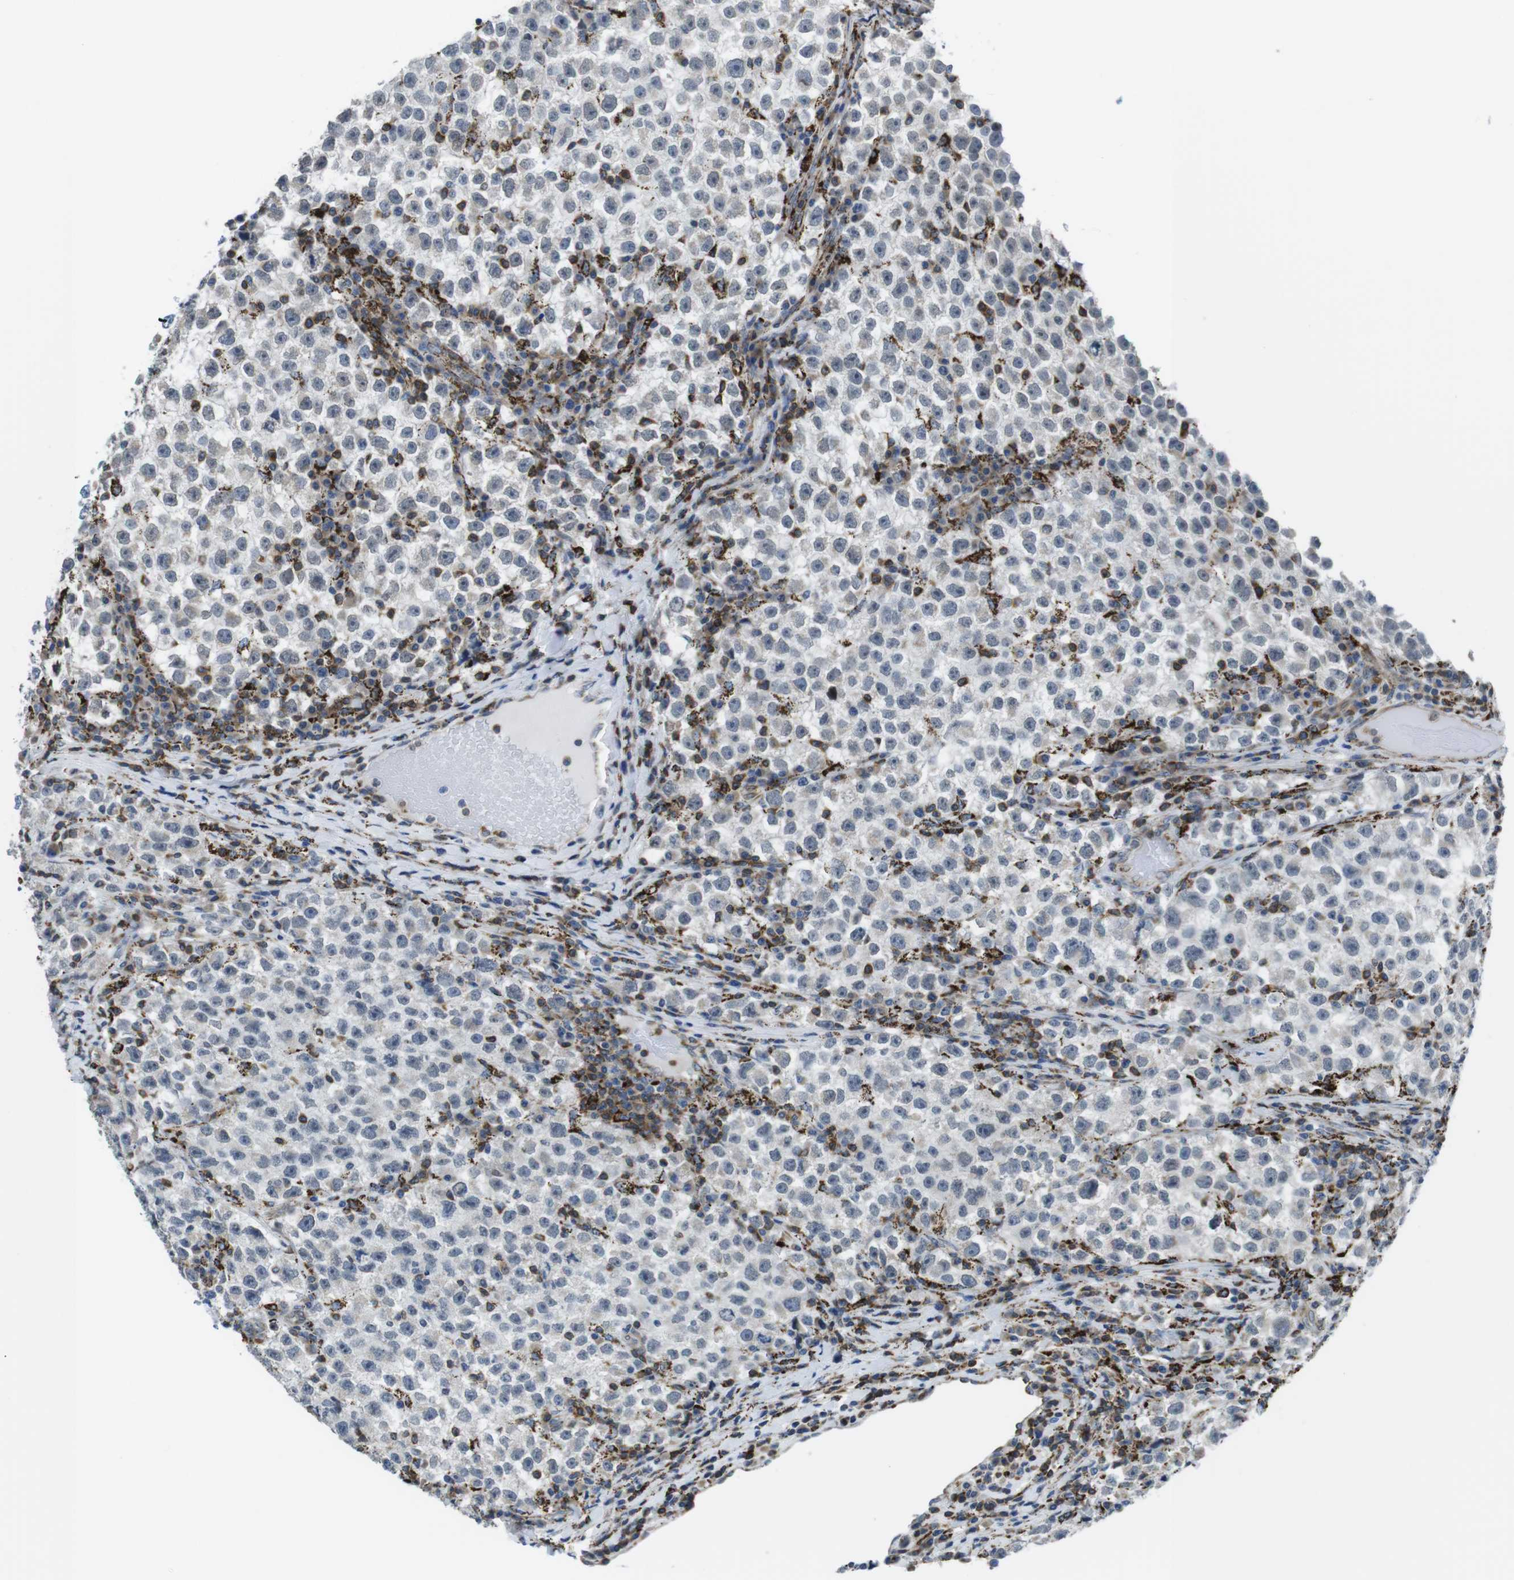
{"staining": {"intensity": "negative", "quantity": "none", "location": "none"}, "tissue": "testis cancer", "cell_type": "Tumor cells", "image_type": "cancer", "snomed": [{"axis": "morphology", "description": "Seminoma, NOS"}, {"axis": "topography", "description": "Testis"}], "caption": "Tumor cells are negative for protein expression in human testis cancer (seminoma). The staining was performed using DAB to visualize the protein expression in brown, while the nuclei were stained in blue with hematoxylin (Magnification: 20x).", "gene": "KCNE3", "patient": {"sex": "male", "age": 22}}